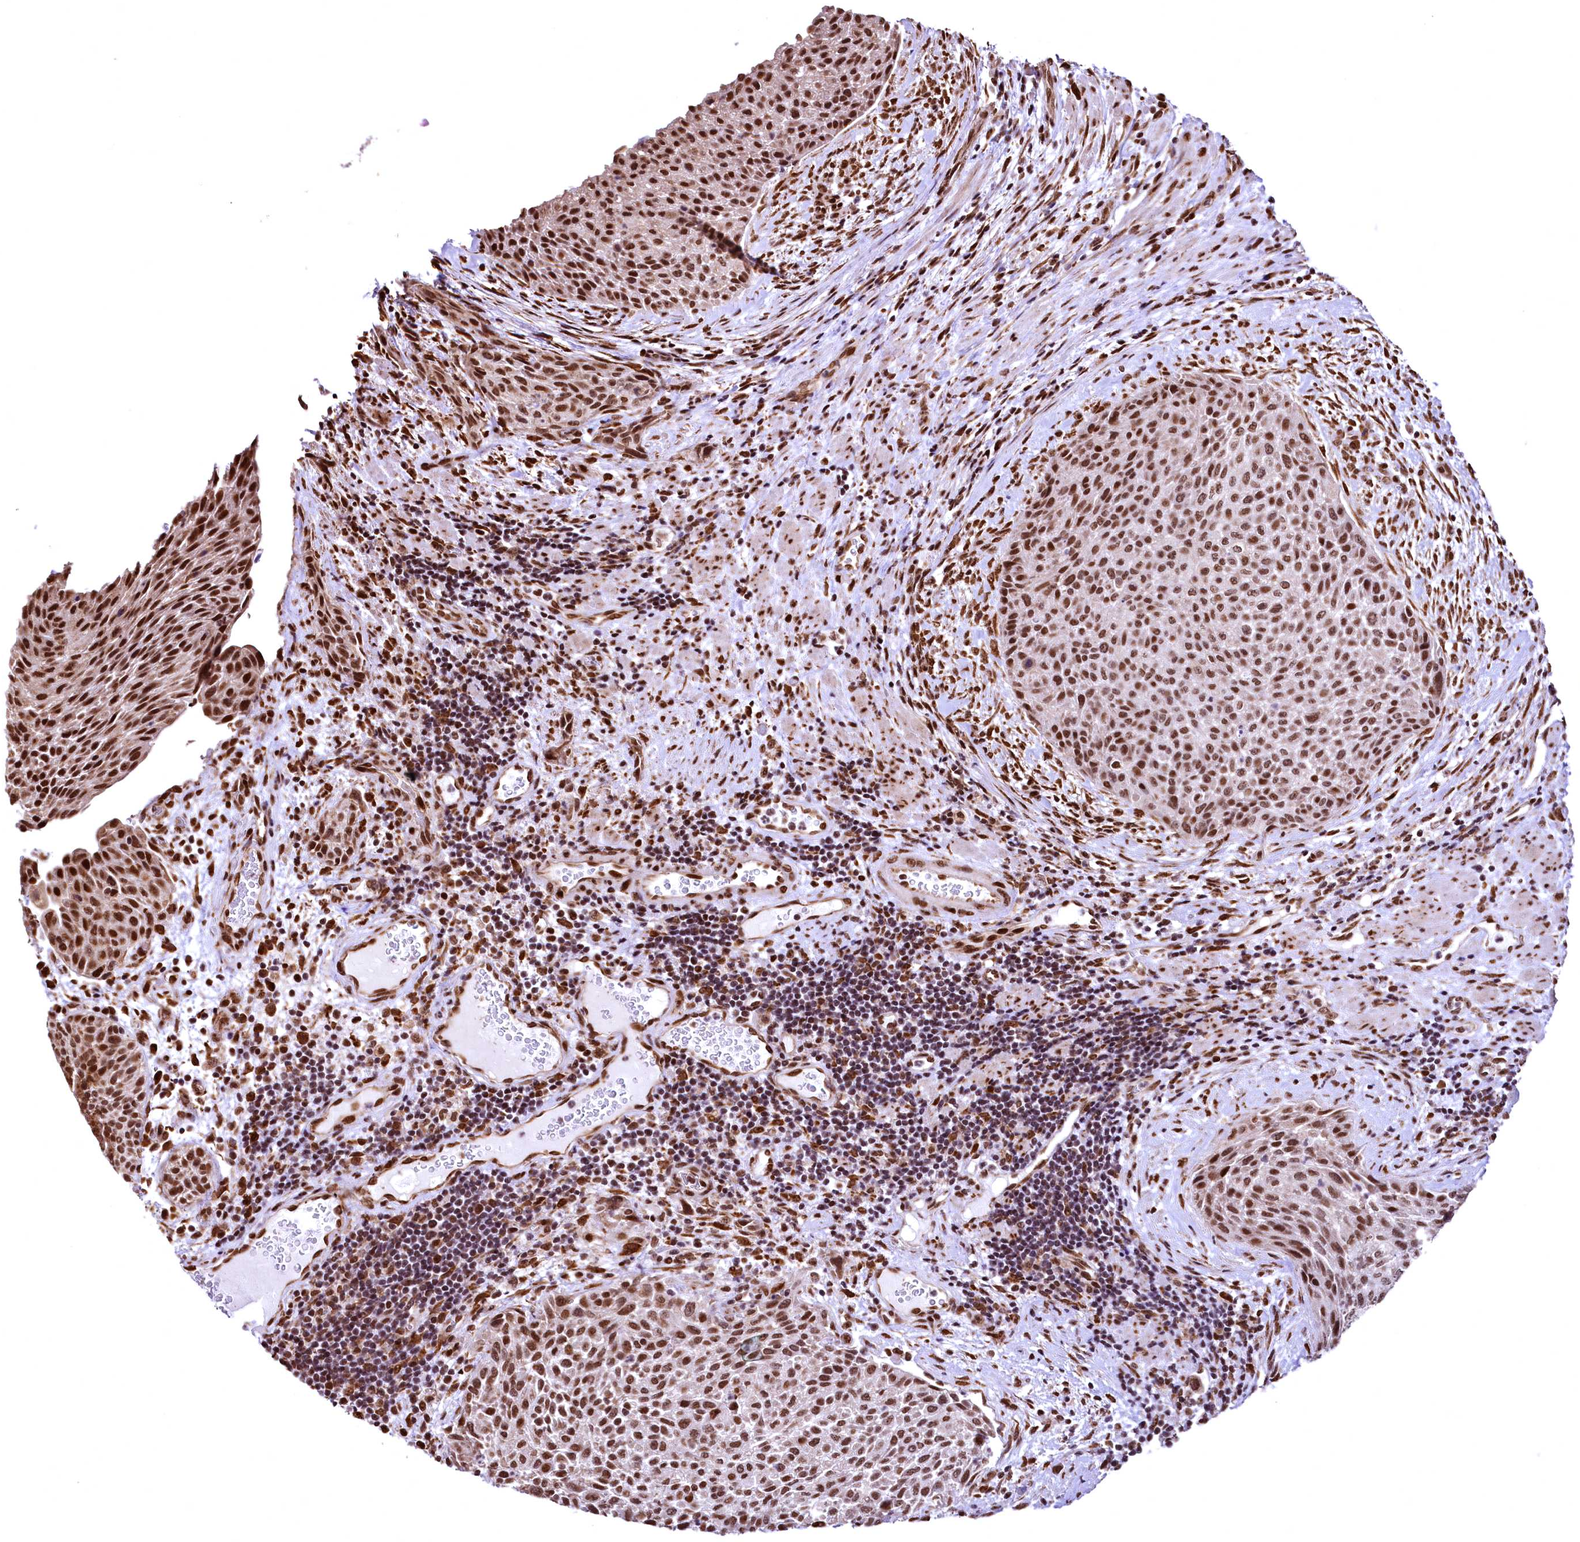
{"staining": {"intensity": "moderate", "quantity": ">75%", "location": "nuclear"}, "tissue": "urothelial cancer", "cell_type": "Tumor cells", "image_type": "cancer", "snomed": [{"axis": "morphology", "description": "Normal tissue, NOS"}, {"axis": "morphology", "description": "Urothelial carcinoma, NOS"}, {"axis": "topography", "description": "Urinary bladder"}, {"axis": "topography", "description": "Peripheral nerve tissue"}], "caption": "A brown stain labels moderate nuclear expression of a protein in human urothelial cancer tumor cells.", "gene": "PDS5B", "patient": {"sex": "male", "age": 35}}